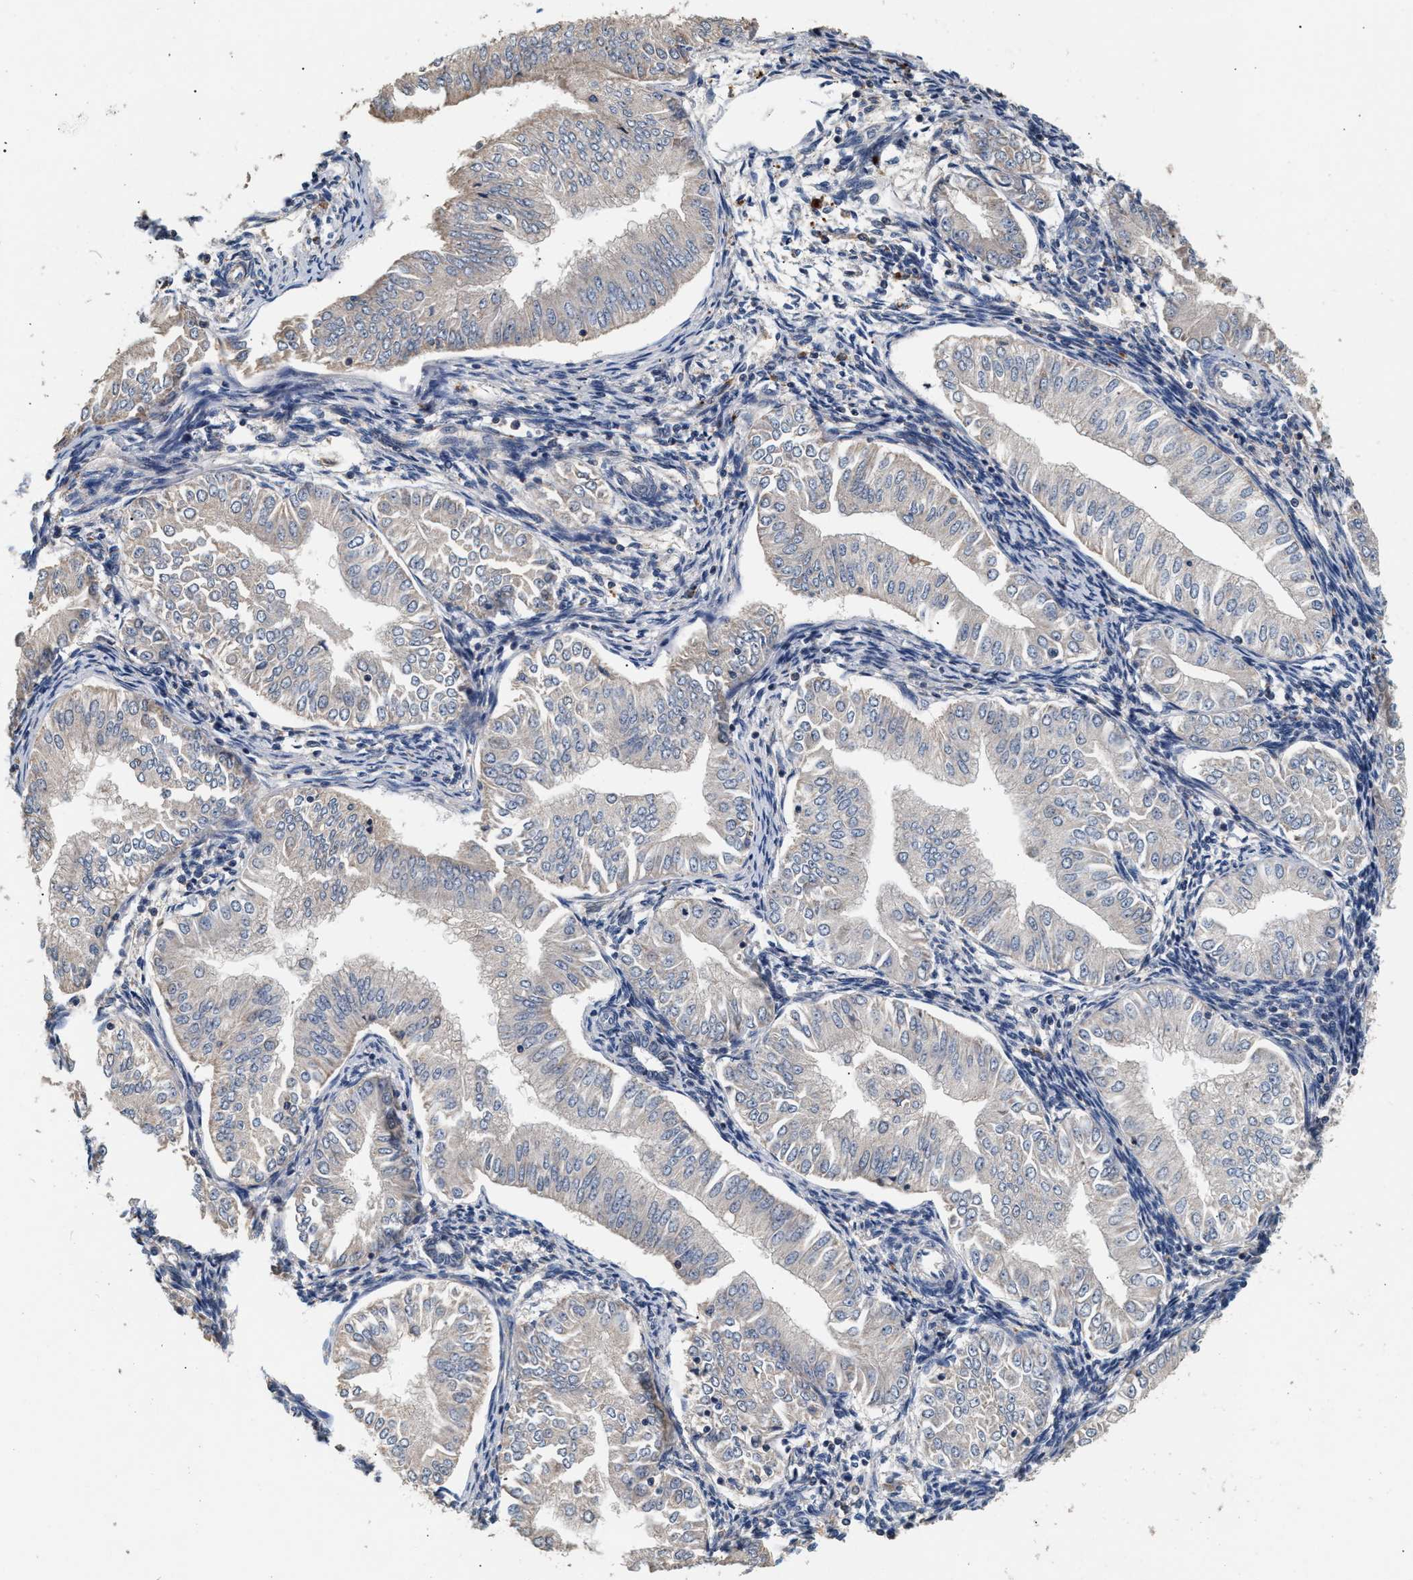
{"staining": {"intensity": "negative", "quantity": "none", "location": "none"}, "tissue": "endometrial cancer", "cell_type": "Tumor cells", "image_type": "cancer", "snomed": [{"axis": "morphology", "description": "Normal tissue, NOS"}, {"axis": "morphology", "description": "Adenocarcinoma, NOS"}, {"axis": "topography", "description": "Endometrium"}], "caption": "A high-resolution image shows immunohistochemistry staining of adenocarcinoma (endometrial), which reveals no significant expression in tumor cells.", "gene": "PTGR3", "patient": {"sex": "female", "age": 53}}